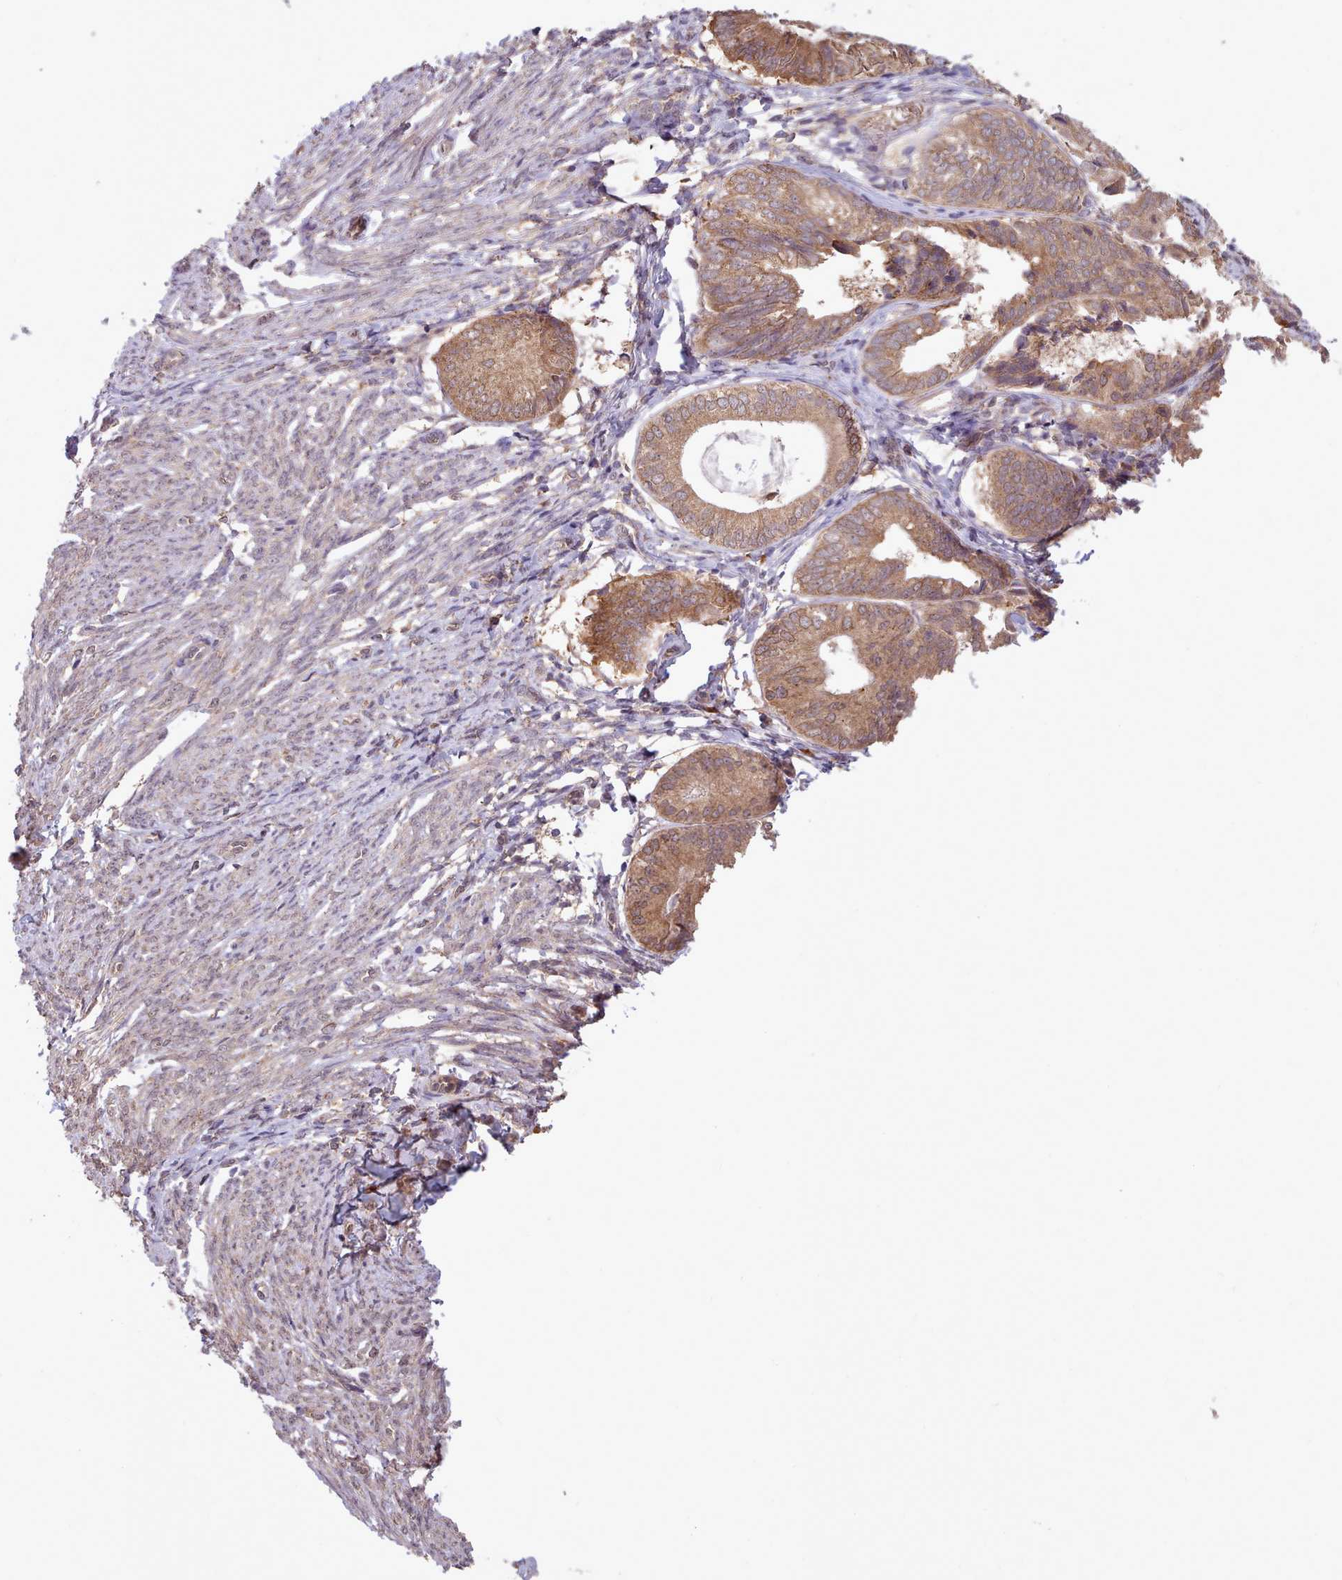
{"staining": {"intensity": "moderate", "quantity": ">75%", "location": "cytoplasmic/membranous"}, "tissue": "endometrial cancer", "cell_type": "Tumor cells", "image_type": "cancer", "snomed": [{"axis": "morphology", "description": "Adenocarcinoma, NOS"}, {"axis": "topography", "description": "Endometrium"}], "caption": "A photomicrograph of human endometrial adenocarcinoma stained for a protein demonstrates moderate cytoplasmic/membranous brown staining in tumor cells. The staining was performed using DAB, with brown indicating positive protein expression. Nuclei are stained blue with hematoxylin.", "gene": "PIP4P1", "patient": {"sex": "female", "age": 87}}